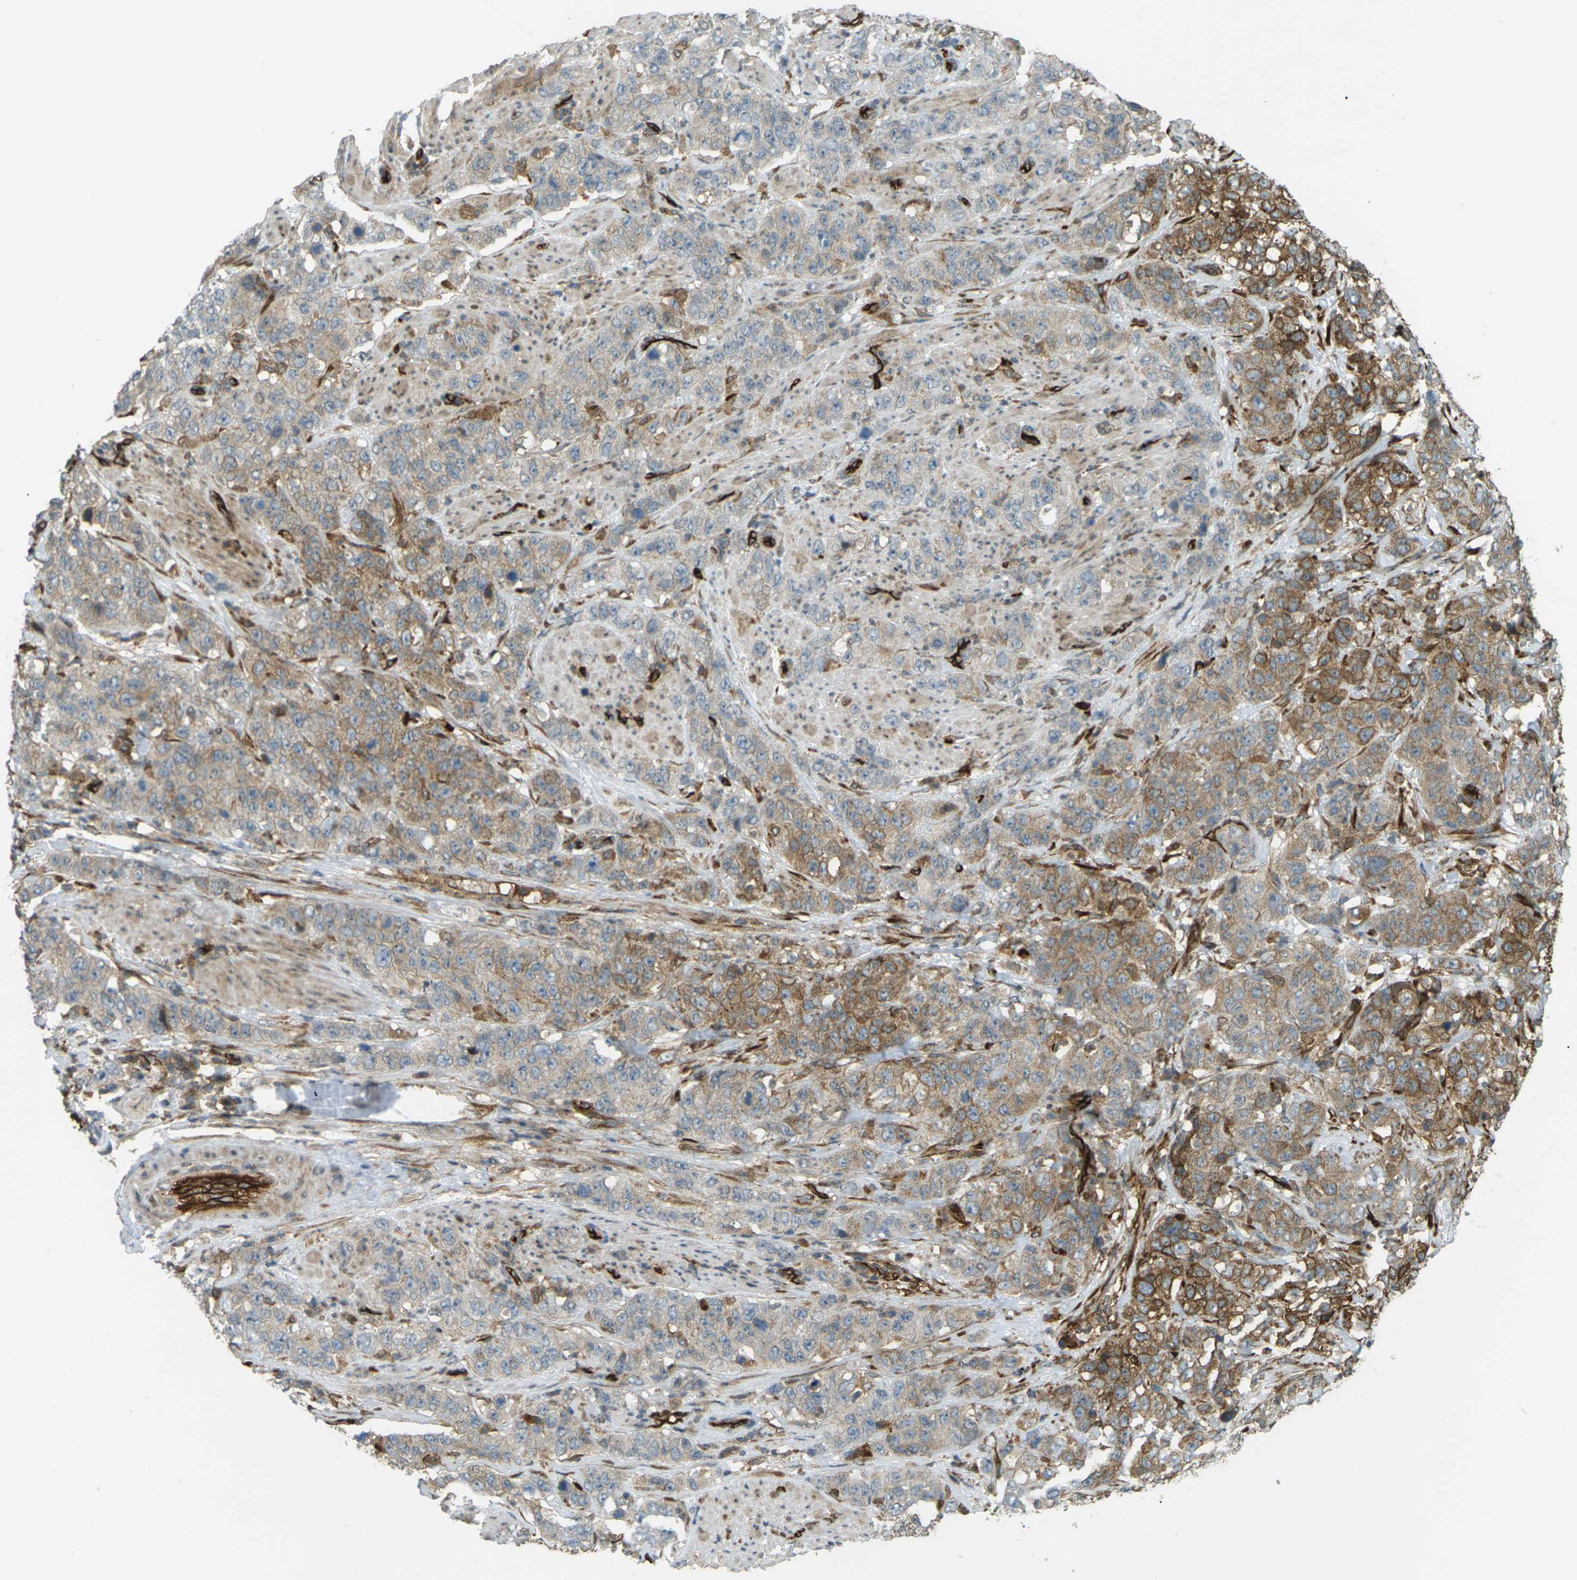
{"staining": {"intensity": "moderate", "quantity": "25%-75%", "location": "cytoplasmic/membranous"}, "tissue": "stomach cancer", "cell_type": "Tumor cells", "image_type": "cancer", "snomed": [{"axis": "morphology", "description": "Adenocarcinoma, NOS"}, {"axis": "topography", "description": "Stomach"}], "caption": "DAB (3,3'-diaminobenzidine) immunohistochemical staining of human stomach adenocarcinoma demonstrates moderate cytoplasmic/membranous protein positivity in about 25%-75% of tumor cells.", "gene": "S1PR1", "patient": {"sex": "male", "age": 48}}